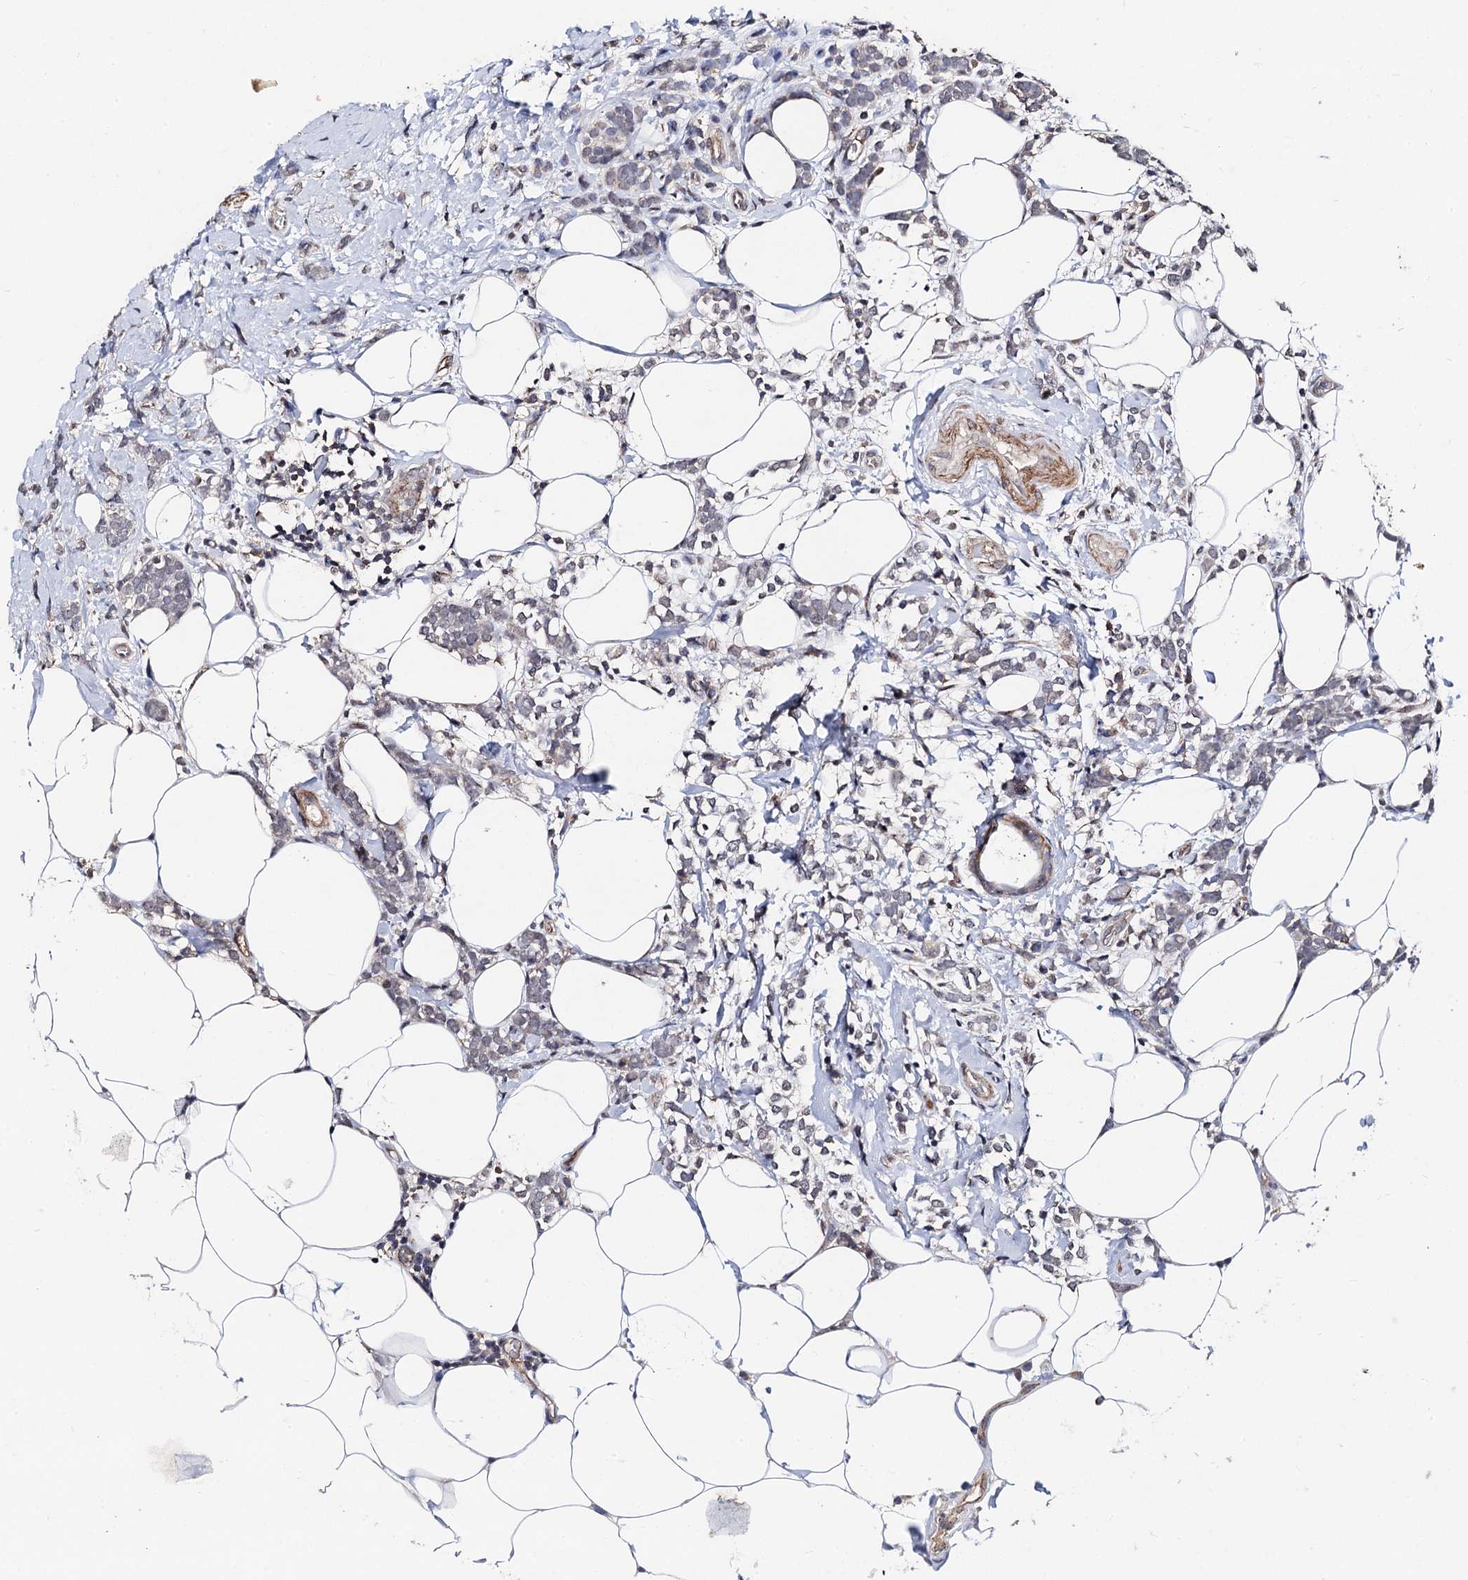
{"staining": {"intensity": "negative", "quantity": "none", "location": "none"}, "tissue": "breast cancer", "cell_type": "Tumor cells", "image_type": "cancer", "snomed": [{"axis": "morphology", "description": "Lobular carcinoma"}, {"axis": "topography", "description": "Breast"}], "caption": "Immunohistochemistry of human lobular carcinoma (breast) reveals no staining in tumor cells. (Immunohistochemistry, brightfield microscopy, high magnification).", "gene": "PPTC7", "patient": {"sex": "female", "age": 58}}